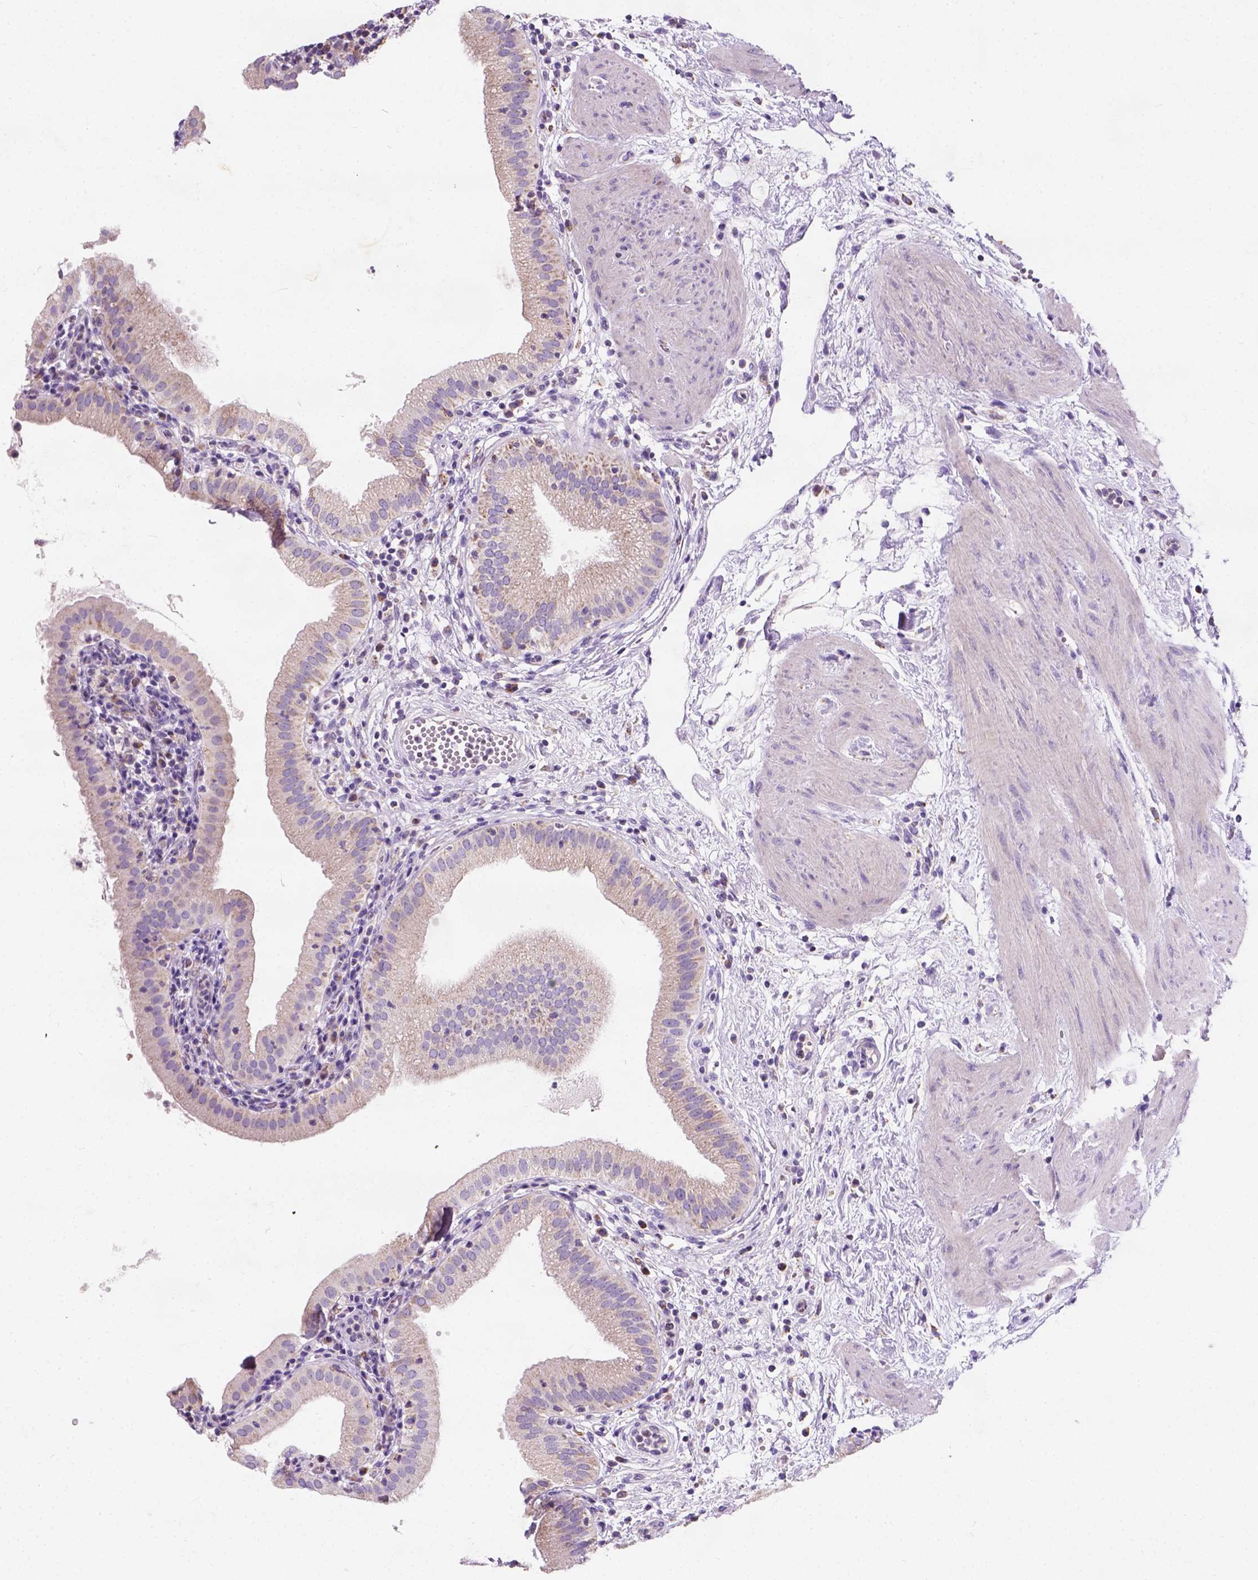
{"staining": {"intensity": "negative", "quantity": "none", "location": "none"}, "tissue": "gallbladder", "cell_type": "Glandular cells", "image_type": "normal", "snomed": [{"axis": "morphology", "description": "Normal tissue, NOS"}, {"axis": "topography", "description": "Gallbladder"}], "caption": "Protein analysis of unremarkable gallbladder displays no significant positivity in glandular cells.", "gene": "CHODL", "patient": {"sex": "female", "age": 65}}